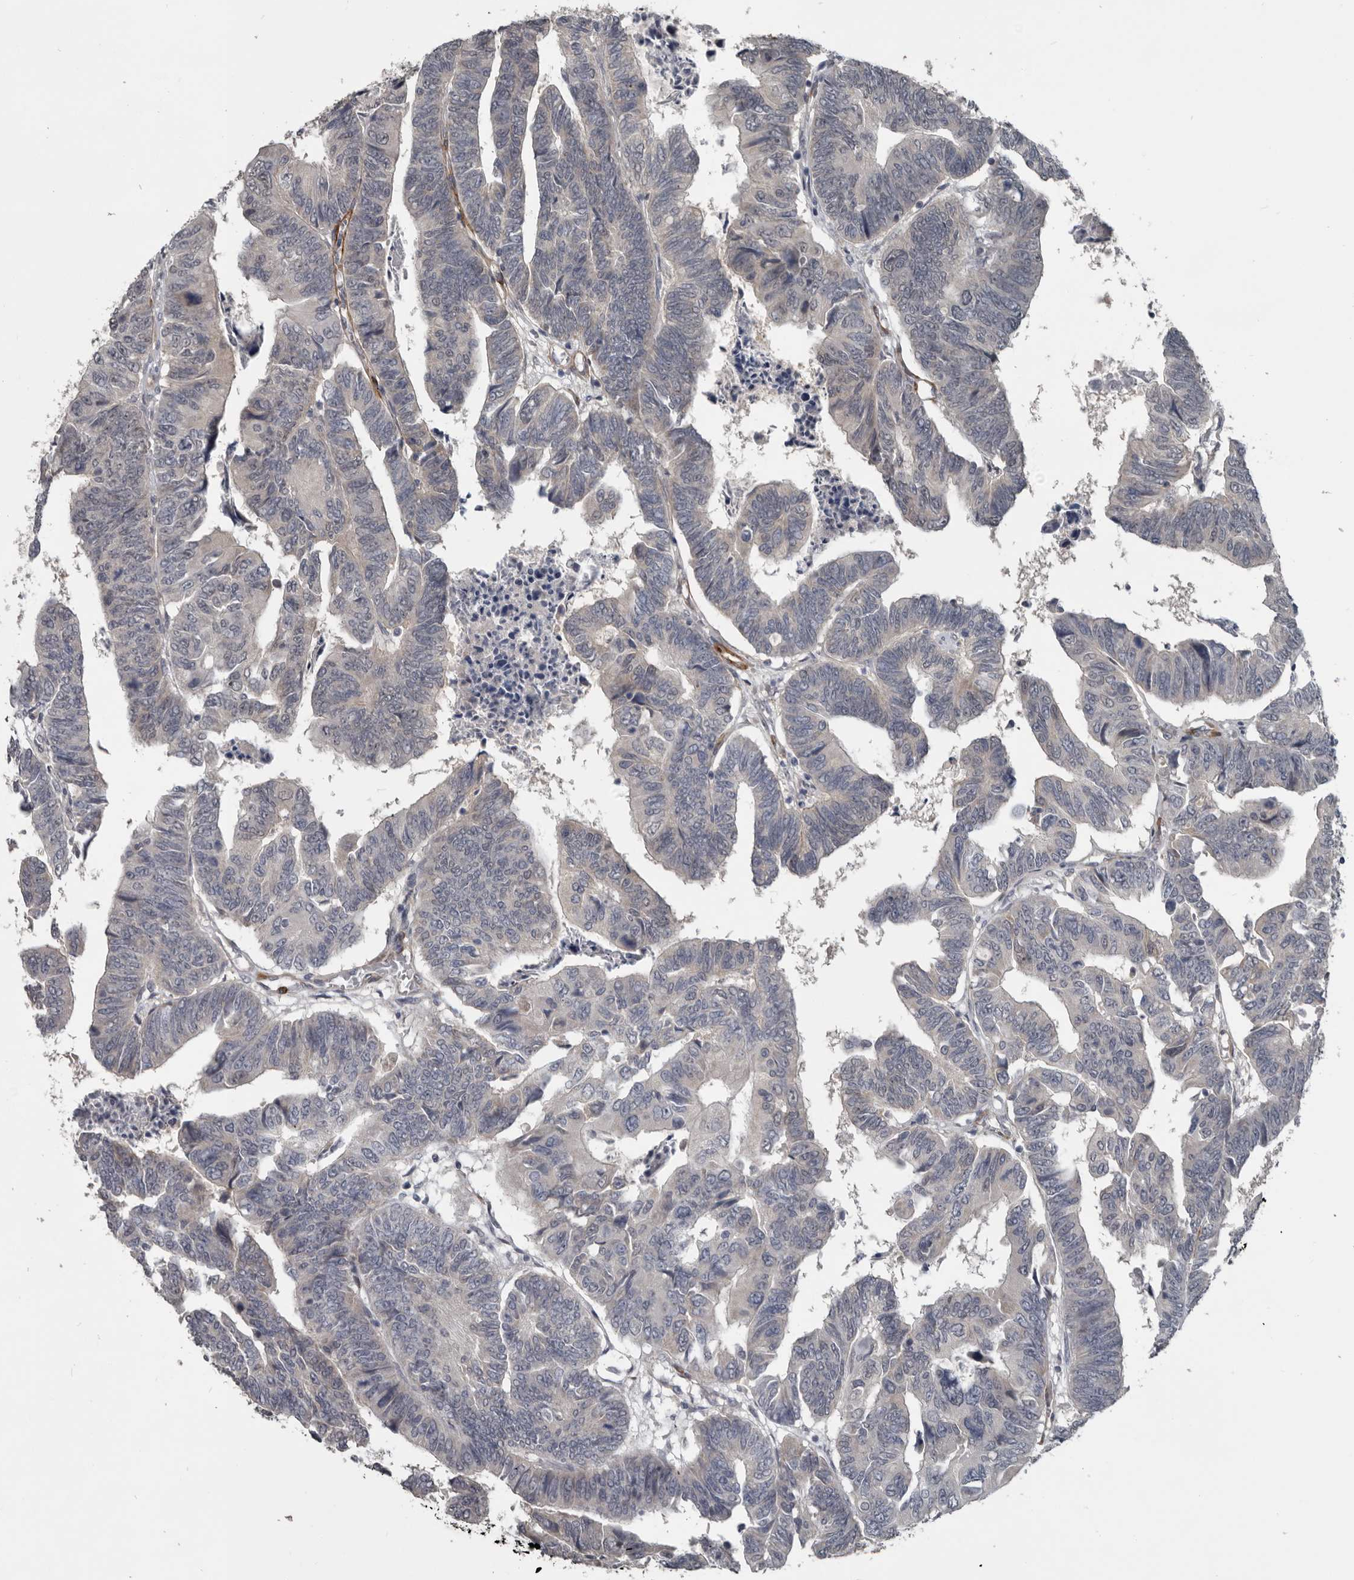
{"staining": {"intensity": "negative", "quantity": "none", "location": "none"}, "tissue": "colorectal cancer", "cell_type": "Tumor cells", "image_type": "cancer", "snomed": [{"axis": "morphology", "description": "Adenocarcinoma, NOS"}, {"axis": "topography", "description": "Rectum"}], "caption": "DAB (3,3'-diaminobenzidine) immunohistochemical staining of human colorectal cancer demonstrates no significant positivity in tumor cells.", "gene": "C1orf216", "patient": {"sex": "female", "age": 65}}